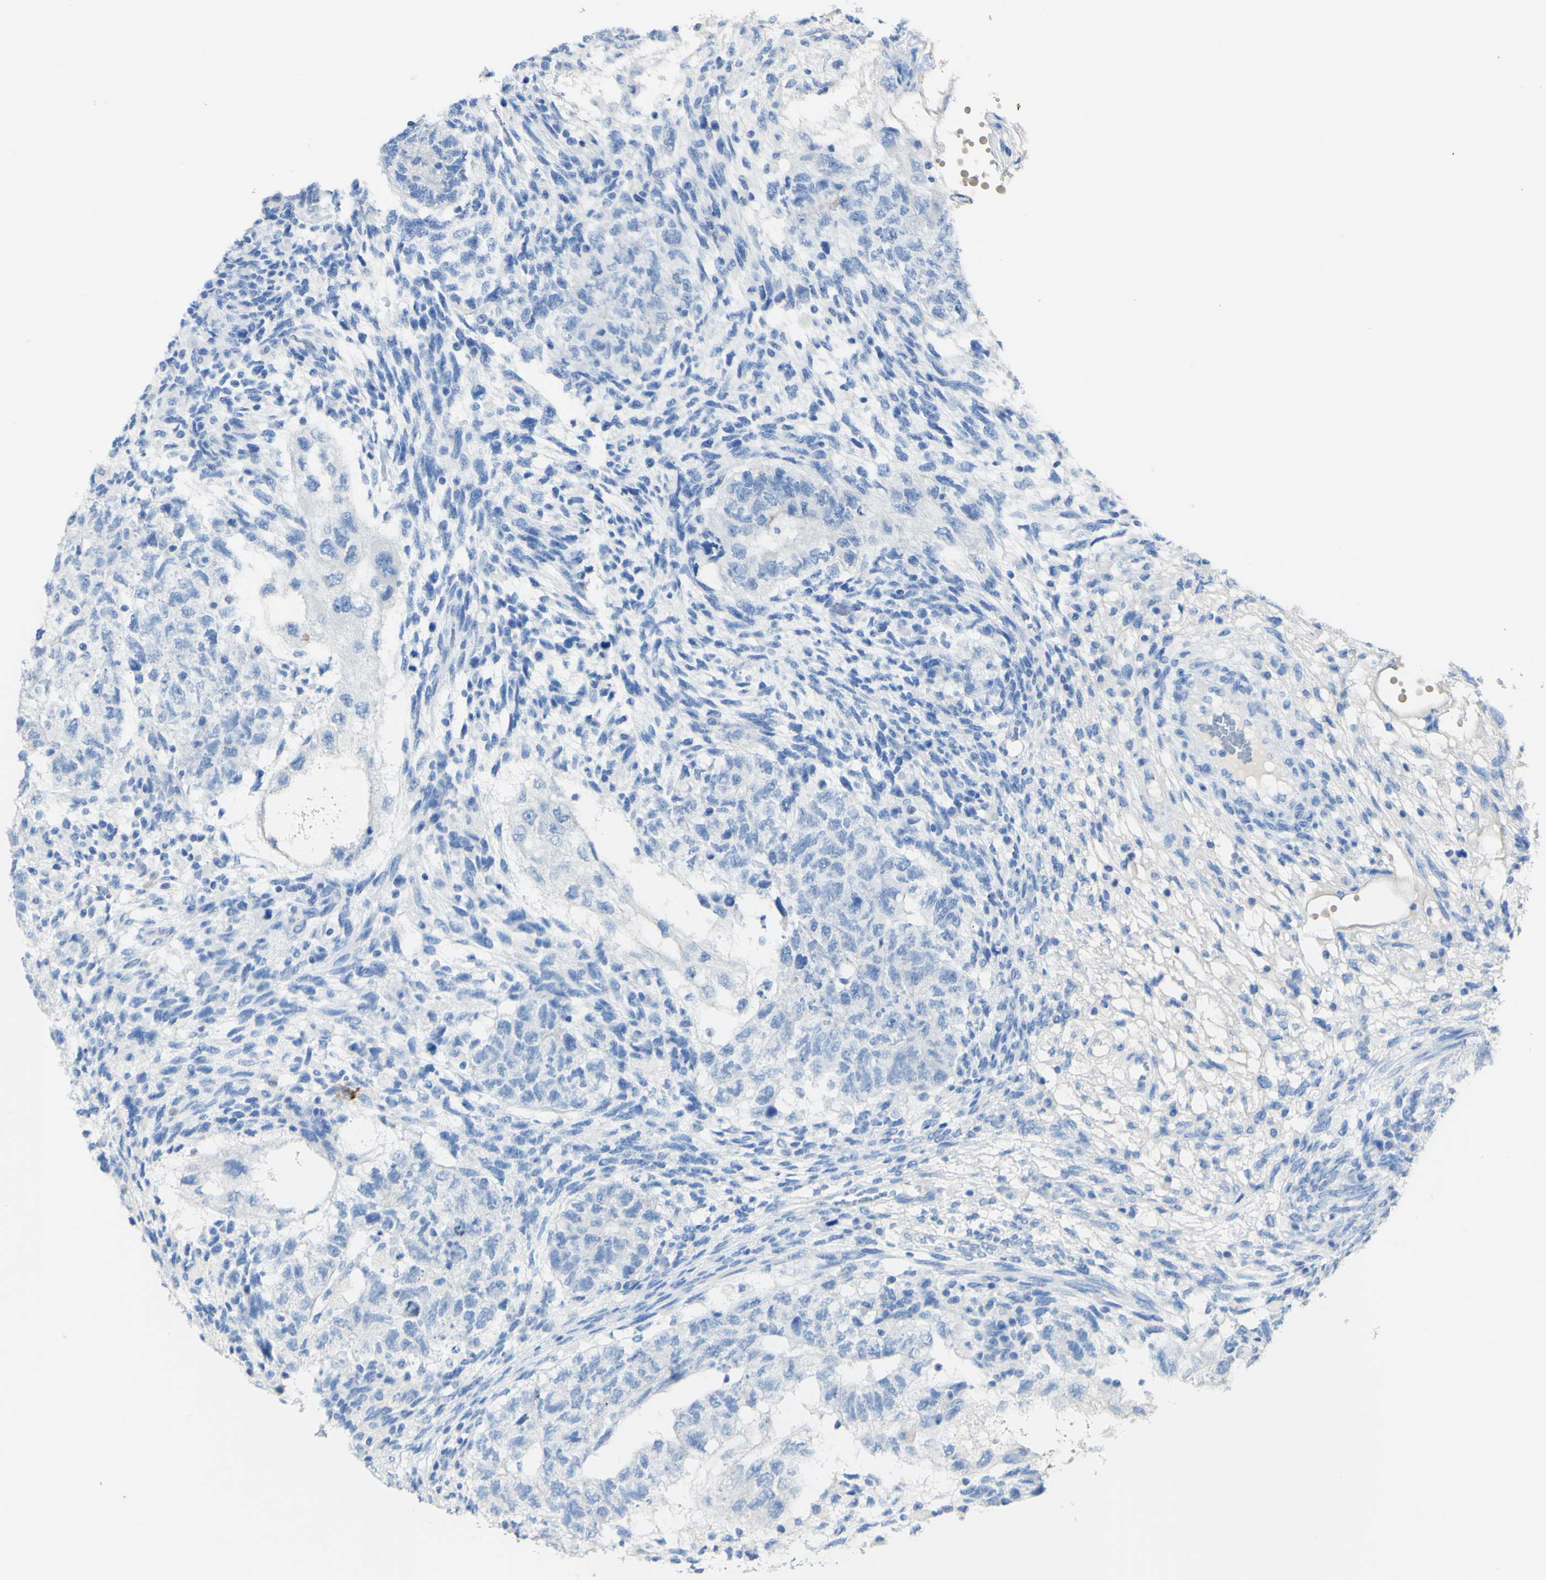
{"staining": {"intensity": "negative", "quantity": "none", "location": "none"}, "tissue": "testis cancer", "cell_type": "Tumor cells", "image_type": "cancer", "snomed": [{"axis": "morphology", "description": "Normal tissue, NOS"}, {"axis": "morphology", "description": "Carcinoma, Embryonal, NOS"}, {"axis": "topography", "description": "Testis"}], "caption": "Tumor cells are negative for protein expression in human testis embryonal carcinoma. (DAB (3,3'-diaminobenzidine) IHC with hematoxylin counter stain).", "gene": "PIGR", "patient": {"sex": "male", "age": 36}}